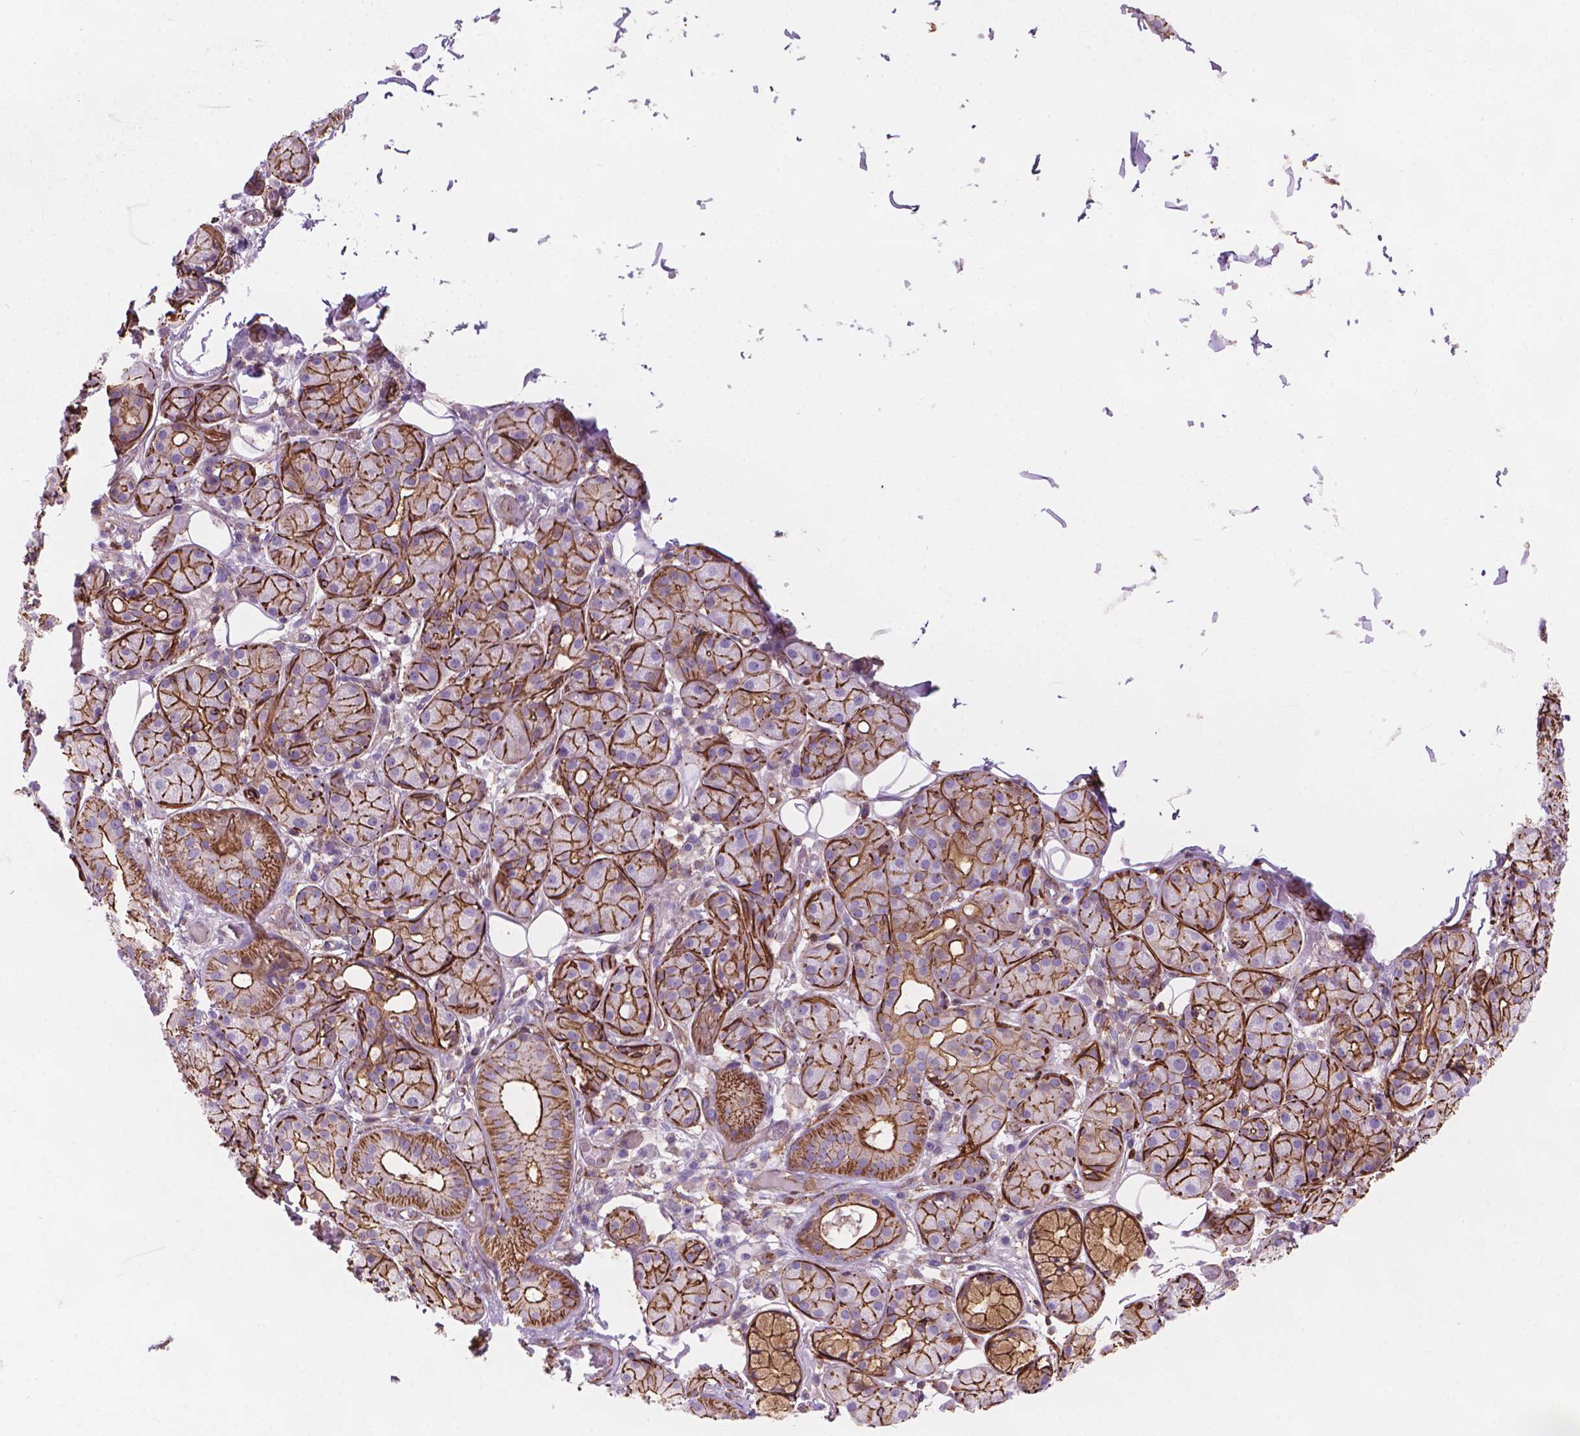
{"staining": {"intensity": "strong", "quantity": "25%-75%", "location": "cytoplasmic/membranous"}, "tissue": "salivary gland", "cell_type": "Glandular cells", "image_type": "normal", "snomed": [{"axis": "morphology", "description": "Normal tissue, NOS"}, {"axis": "topography", "description": "Salivary gland"}, {"axis": "topography", "description": "Peripheral nerve tissue"}], "caption": "Approximately 25%-75% of glandular cells in benign salivary gland demonstrate strong cytoplasmic/membranous protein expression as visualized by brown immunohistochemical staining.", "gene": "PATJ", "patient": {"sex": "male", "age": 71}}